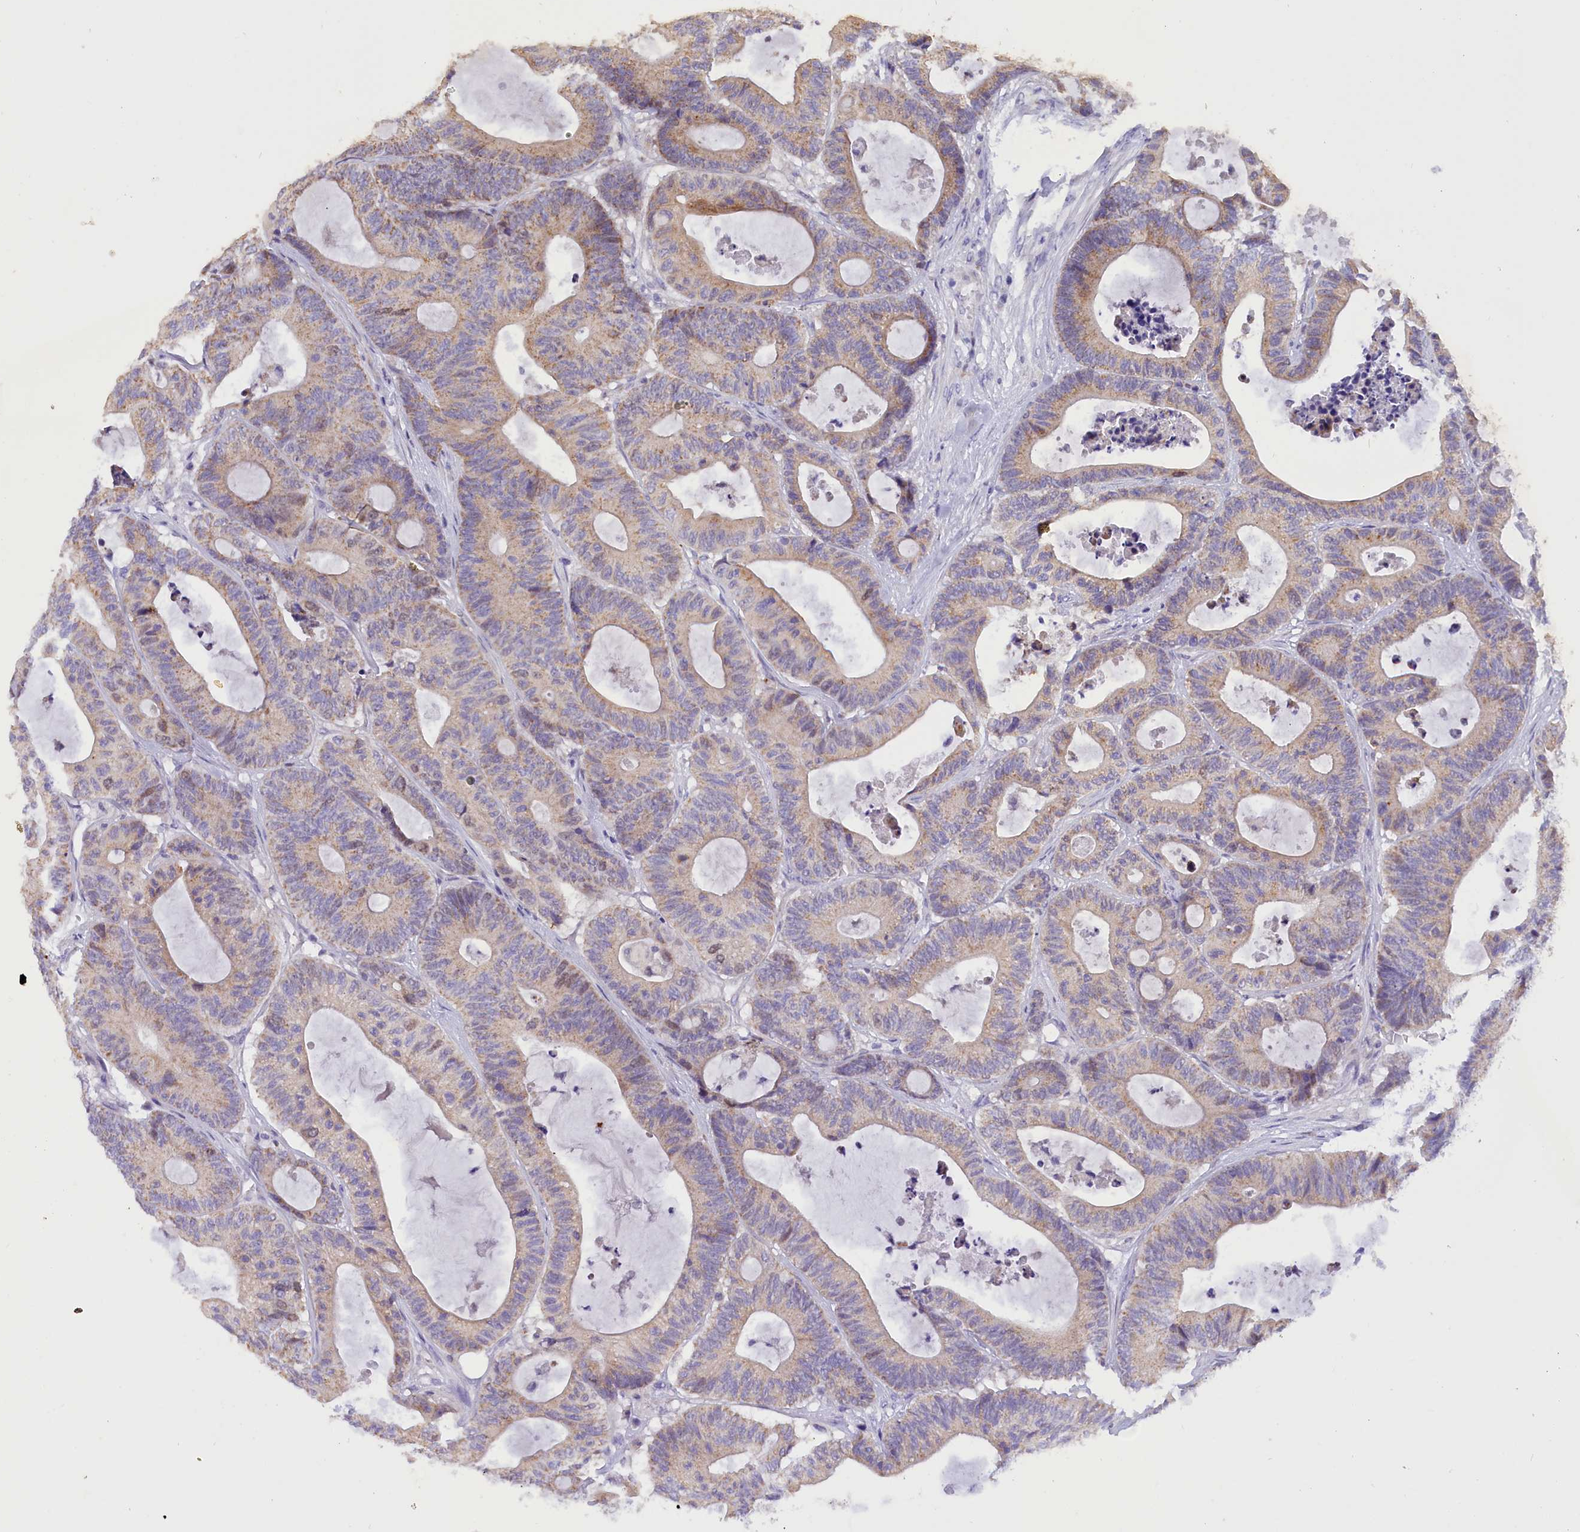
{"staining": {"intensity": "weak", "quantity": "25%-75%", "location": "cytoplasmic/membranous"}, "tissue": "colorectal cancer", "cell_type": "Tumor cells", "image_type": "cancer", "snomed": [{"axis": "morphology", "description": "Adenocarcinoma, NOS"}, {"axis": "topography", "description": "Colon"}], "caption": "Immunohistochemistry (IHC) histopathology image of human colorectal cancer stained for a protein (brown), which displays low levels of weak cytoplasmic/membranous positivity in about 25%-75% of tumor cells.", "gene": "PKIA", "patient": {"sex": "female", "age": 84}}